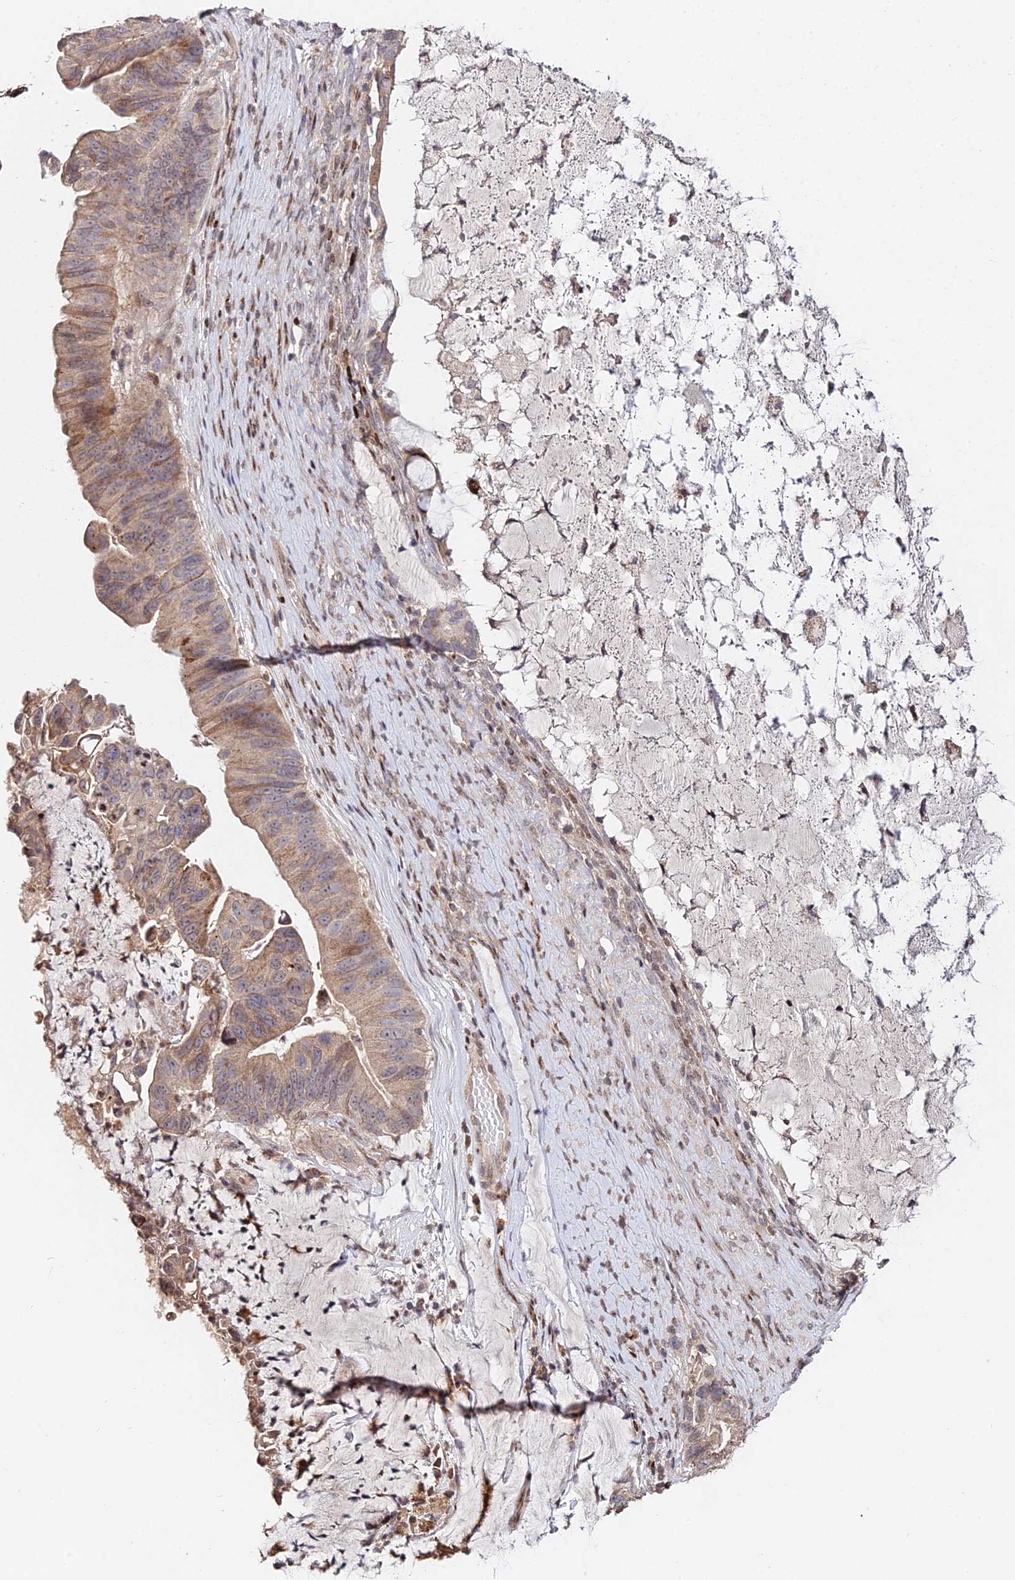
{"staining": {"intensity": "moderate", "quantity": ">75%", "location": "cytoplasmic/membranous,nuclear"}, "tissue": "ovarian cancer", "cell_type": "Tumor cells", "image_type": "cancer", "snomed": [{"axis": "morphology", "description": "Cystadenocarcinoma, mucinous, NOS"}, {"axis": "topography", "description": "Ovary"}], "caption": "Human ovarian mucinous cystadenocarcinoma stained with a protein marker reveals moderate staining in tumor cells.", "gene": "RBMS2", "patient": {"sex": "female", "age": 61}}